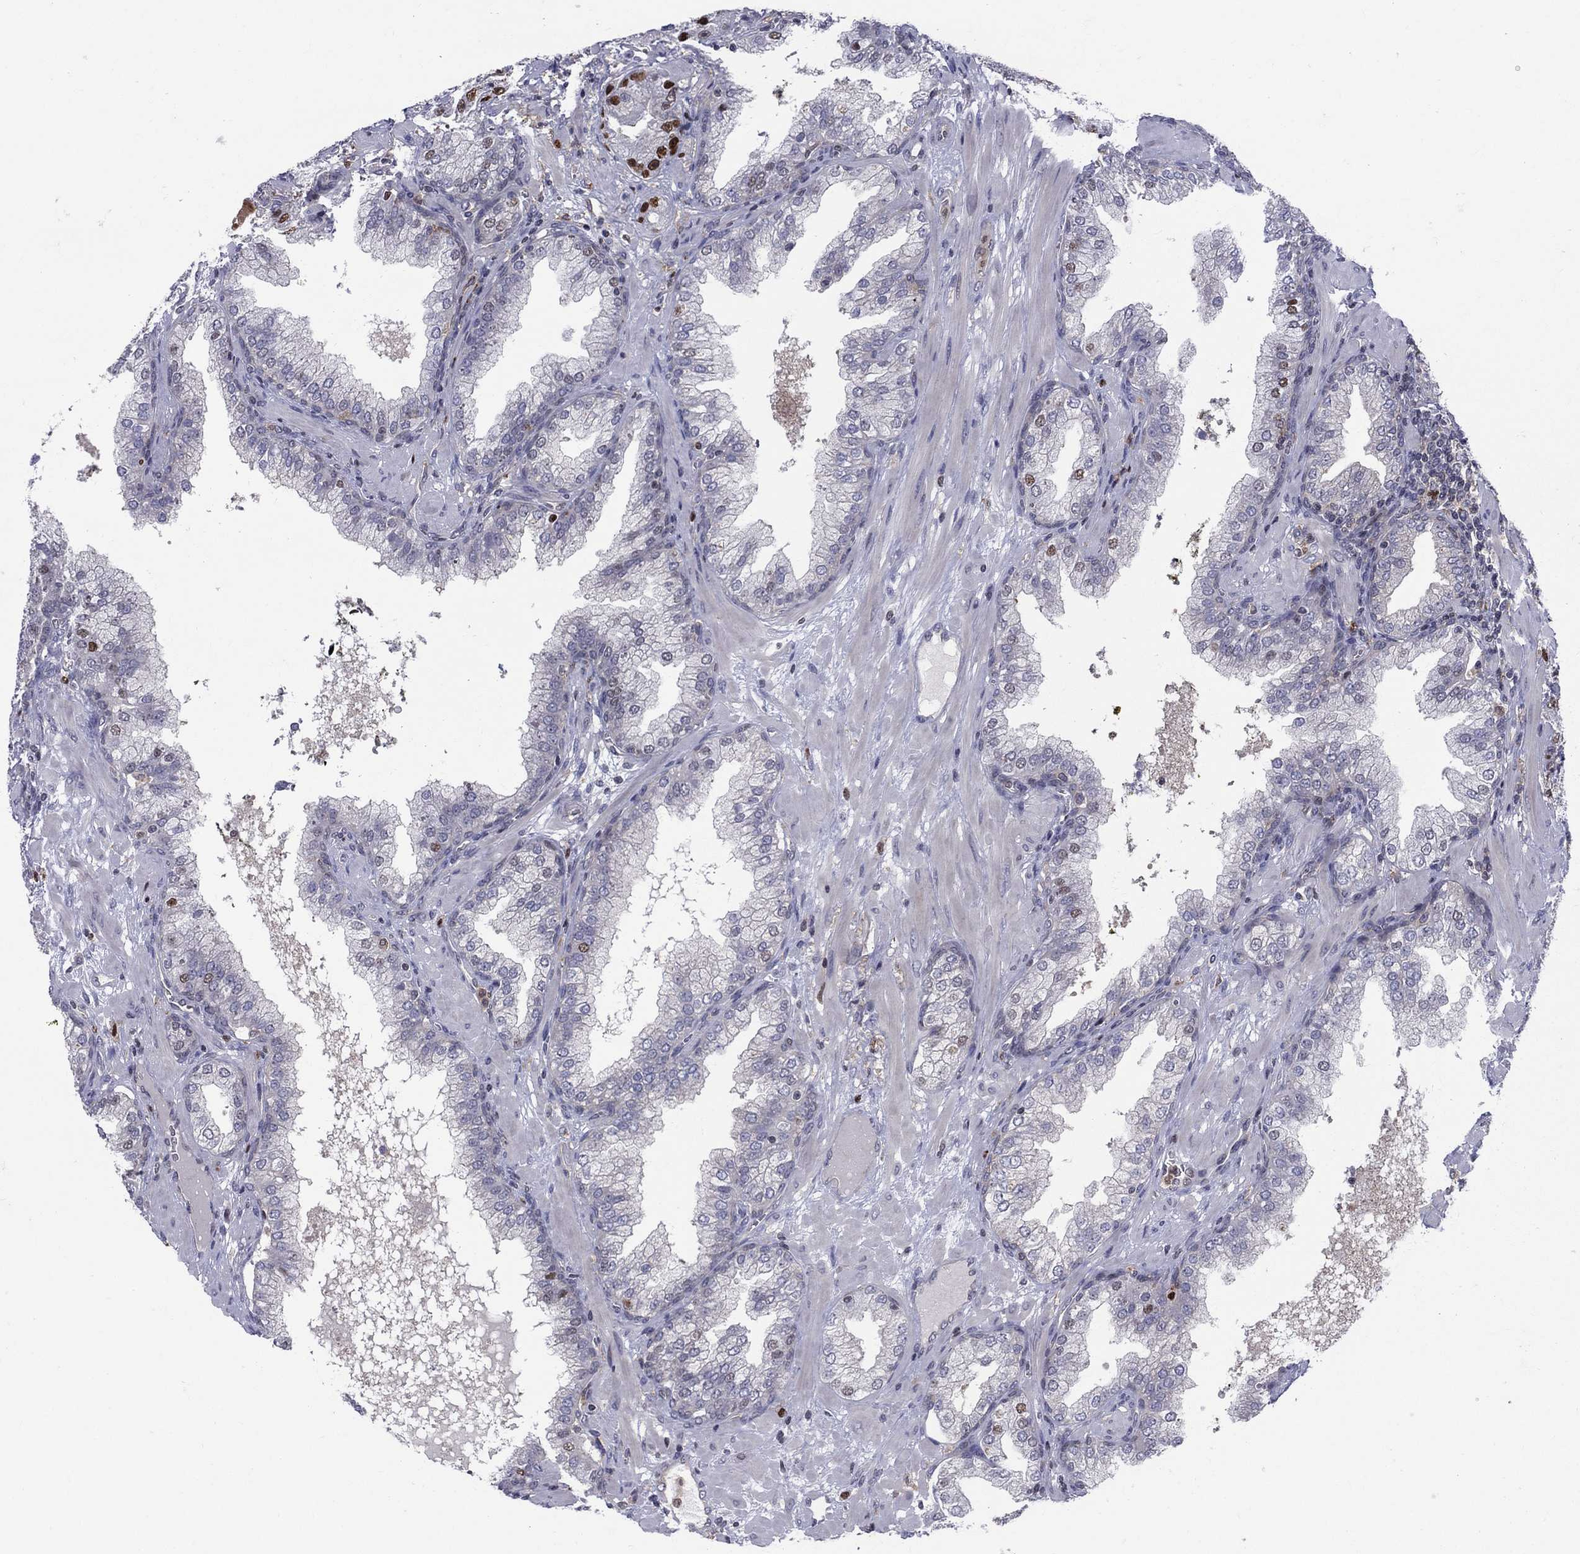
{"staining": {"intensity": "strong", "quantity": "<25%", "location": "nuclear"}, "tissue": "prostate cancer", "cell_type": "Tumor cells", "image_type": "cancer", "snomed": [{"axis": "morphology", "description": "Adenocarcinoma, Low grade"}, {"axis": "topography", "description": "Prostate"}], "caption": "The image demonstrates immunohistochemical staining of prostate cancer. There is strong nuclear staining is identified in approximately <25% of tumor cells.", "gene": "ZNHIT3", "patient": {"sex": "male", "age": 62}}